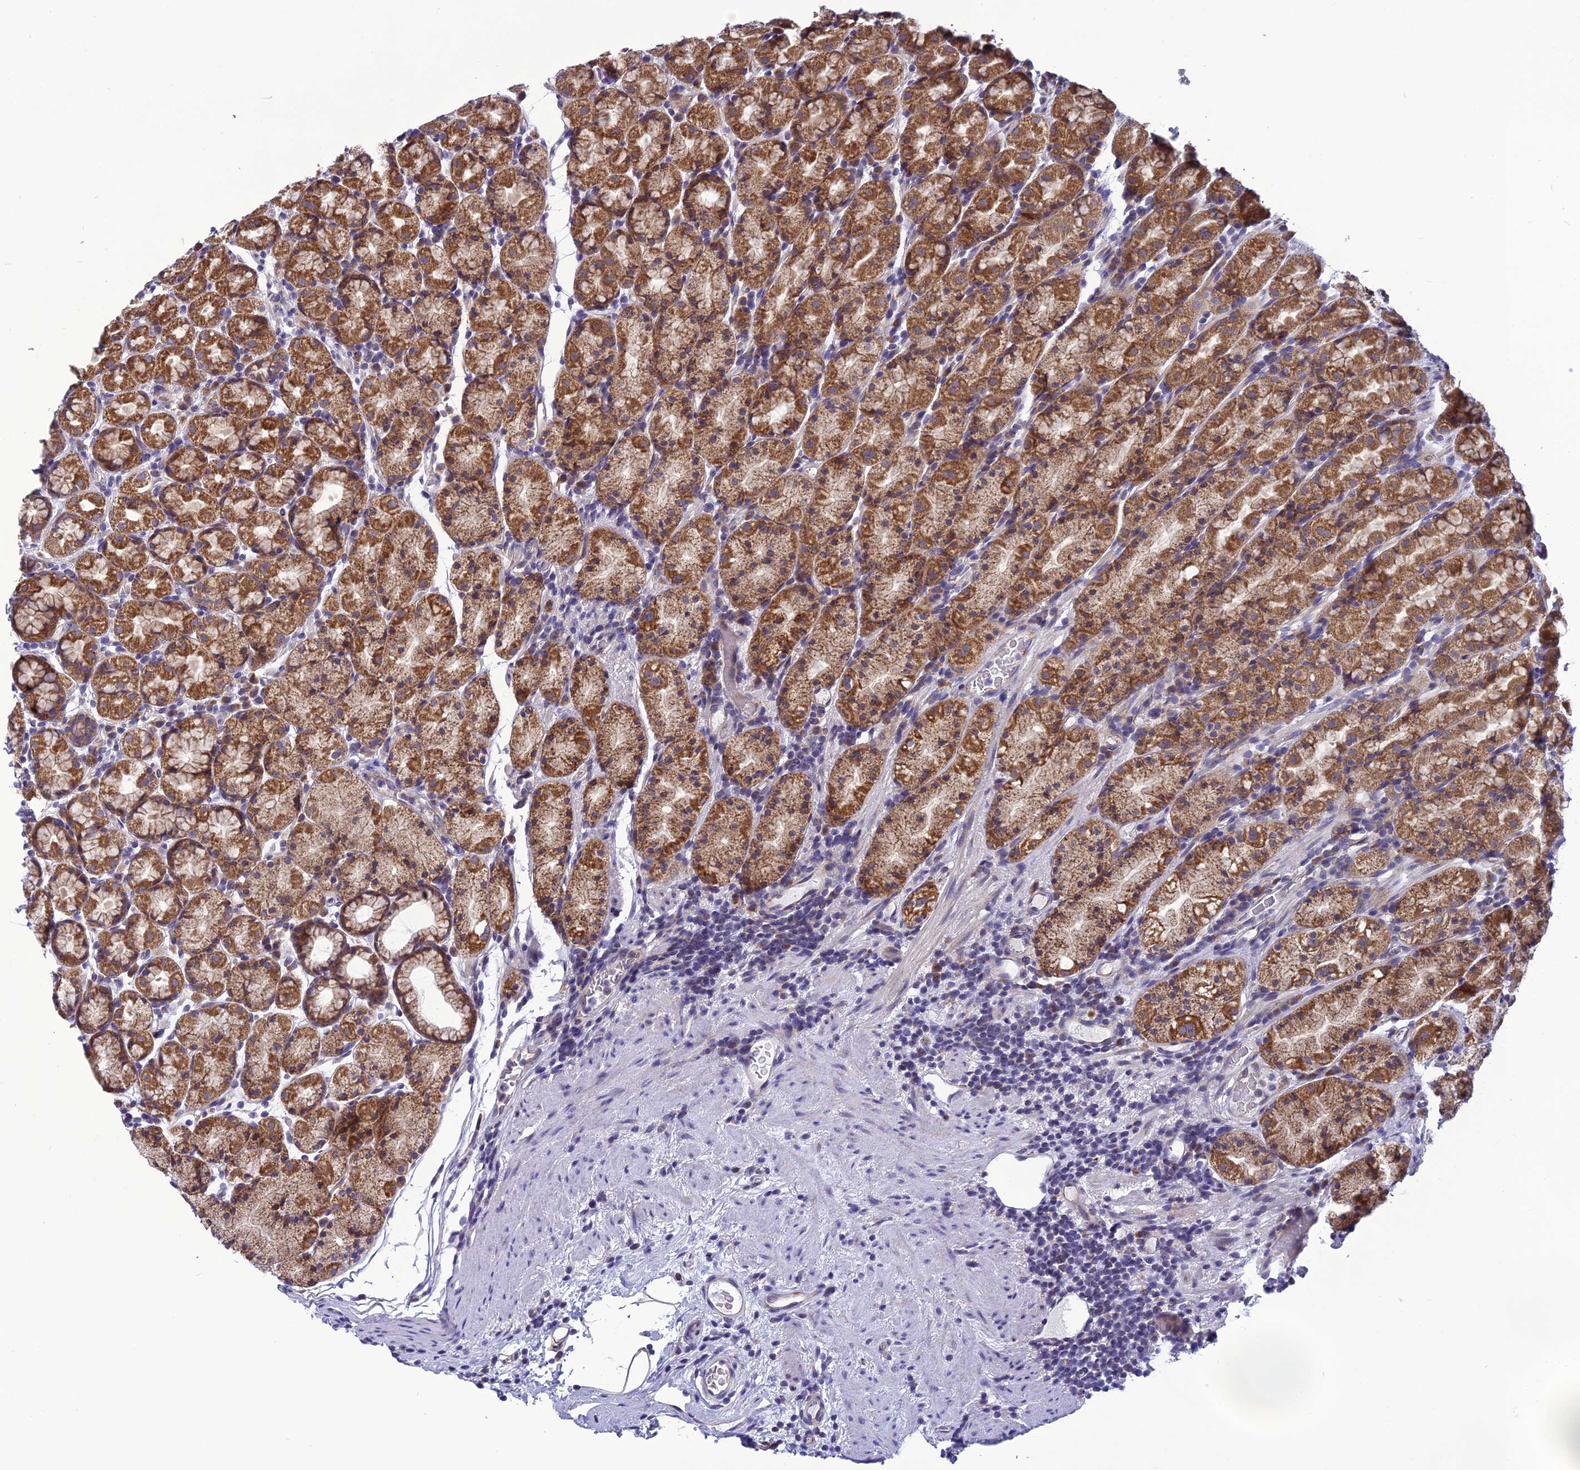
{"staining": {"intensity": "moderate", "quantity": ">75%", "location": "cytoplasmic/membranous"}, "tissue": "stomach", "cell_type": "Glandular cells", "image_type": "normal", "snomed": [{"axis": "morphology", "description": "Normal tissue, NOS"}, {"axis": "topography", "description": "Stomach, upper"}, {"axis": "topography", "description": "Stomach, lower"}, {"axis": "topography", "description": "Small intestine"}], "caption": "The photomicrograph shows immunohistochemical staining of normal stomach. There is moderate cytoplasmic/membranous positivity is appreciated in about >75% of glandular cells. The protein is shown in brown color, while the nuclei are stained blue.", "gene": "PSMF1", "patient": {"sex": "male", "age": 68}}